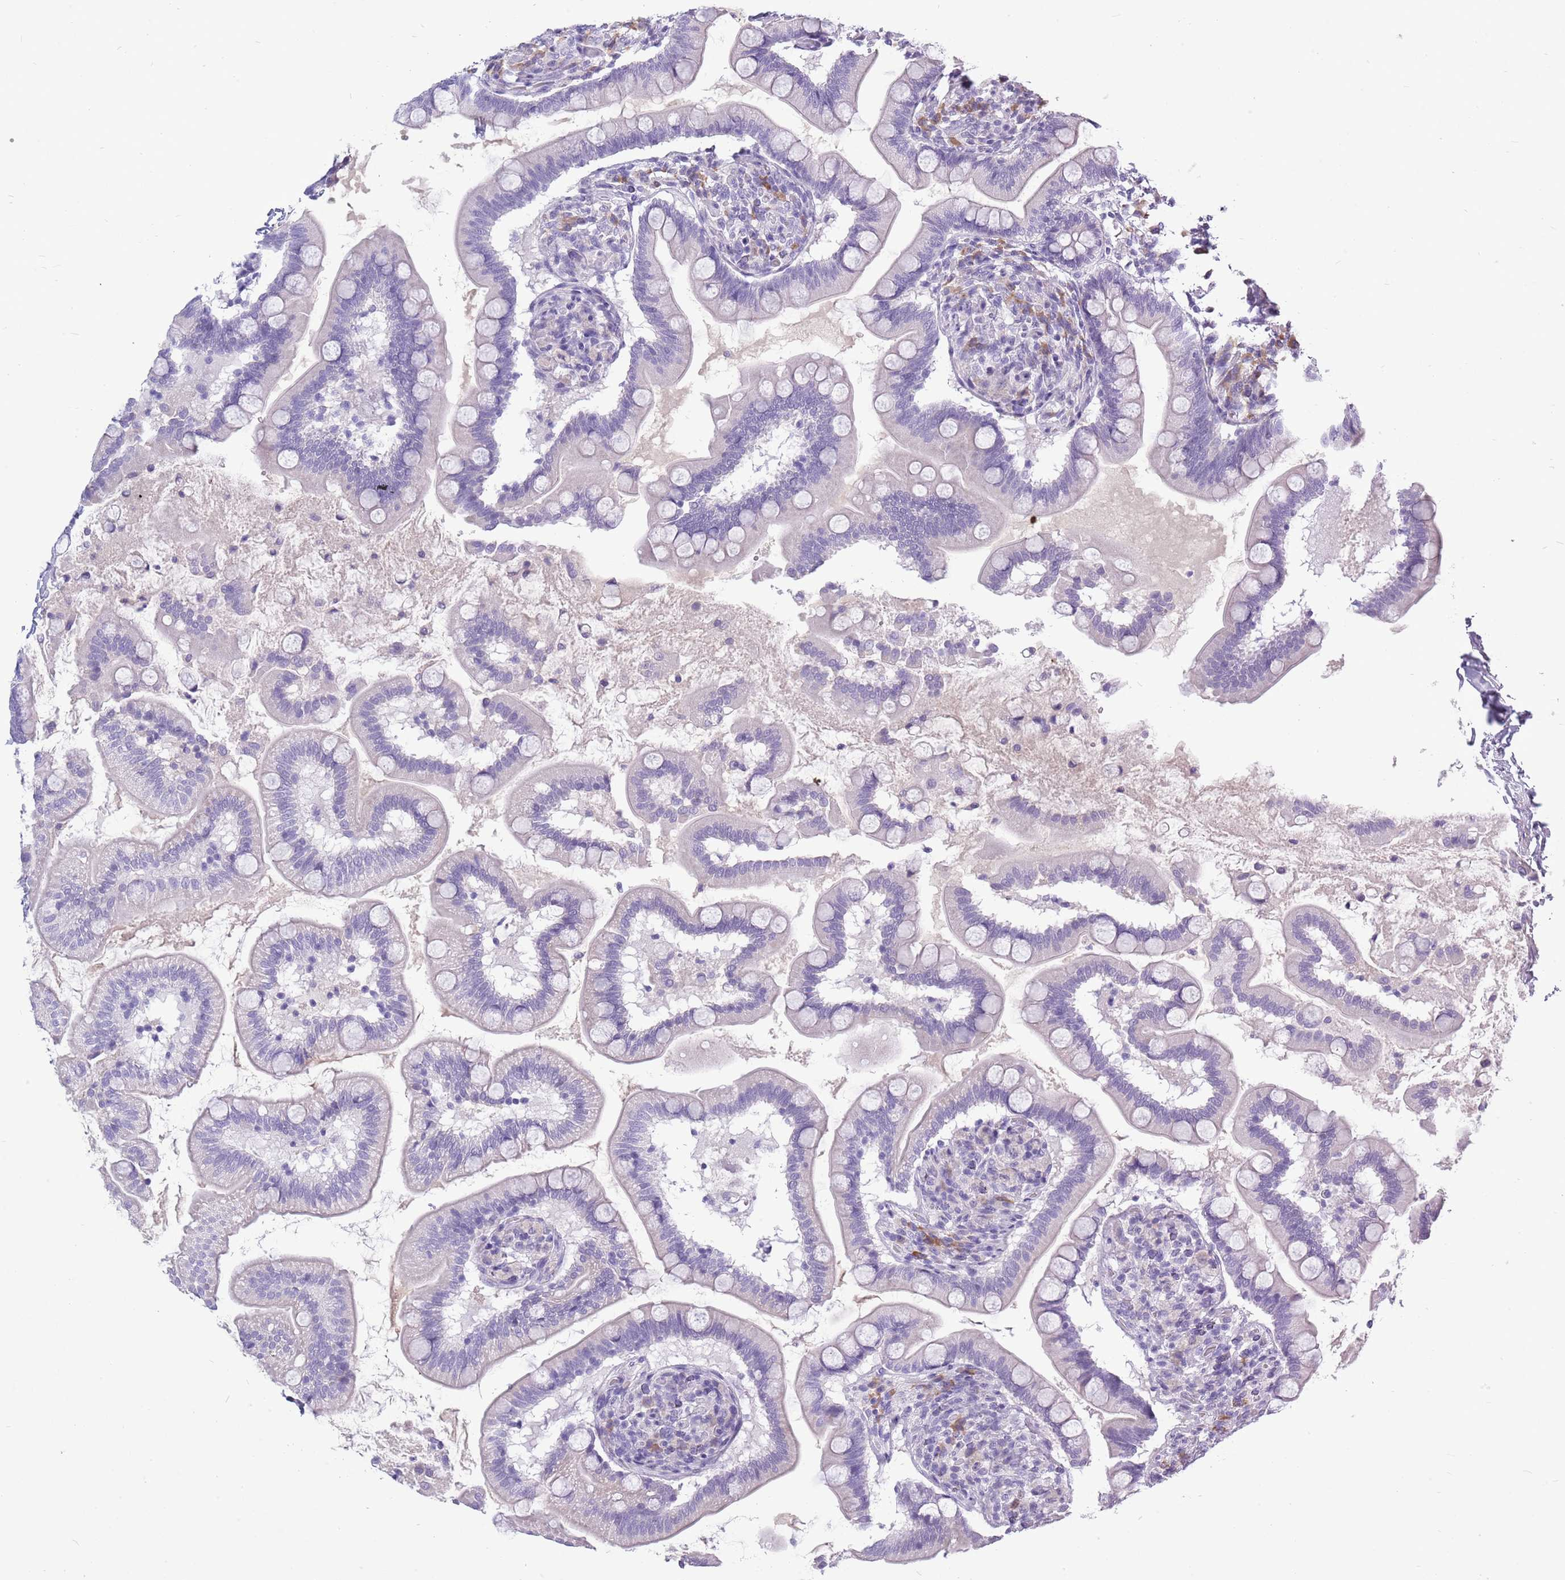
{"staining": {"intensity": "negative", "quantity": "none", "location": "none"}, "tissue": "small intestine", "cell_type": "Glandular cells", "image_type": "normal", "snomed": [{"axis": "morphology", "description": "Normal tissue, NOS"}, {"axis": "topography", "description": "Small intestine"}], "caption": "DAB (3,3'-diaminobenzidine) immunohistochemical staining of normal small intestine displays no significant staining in glandular cells.", "gene": "ZNF425", "patient": {"sex": "female", "age": 64}}